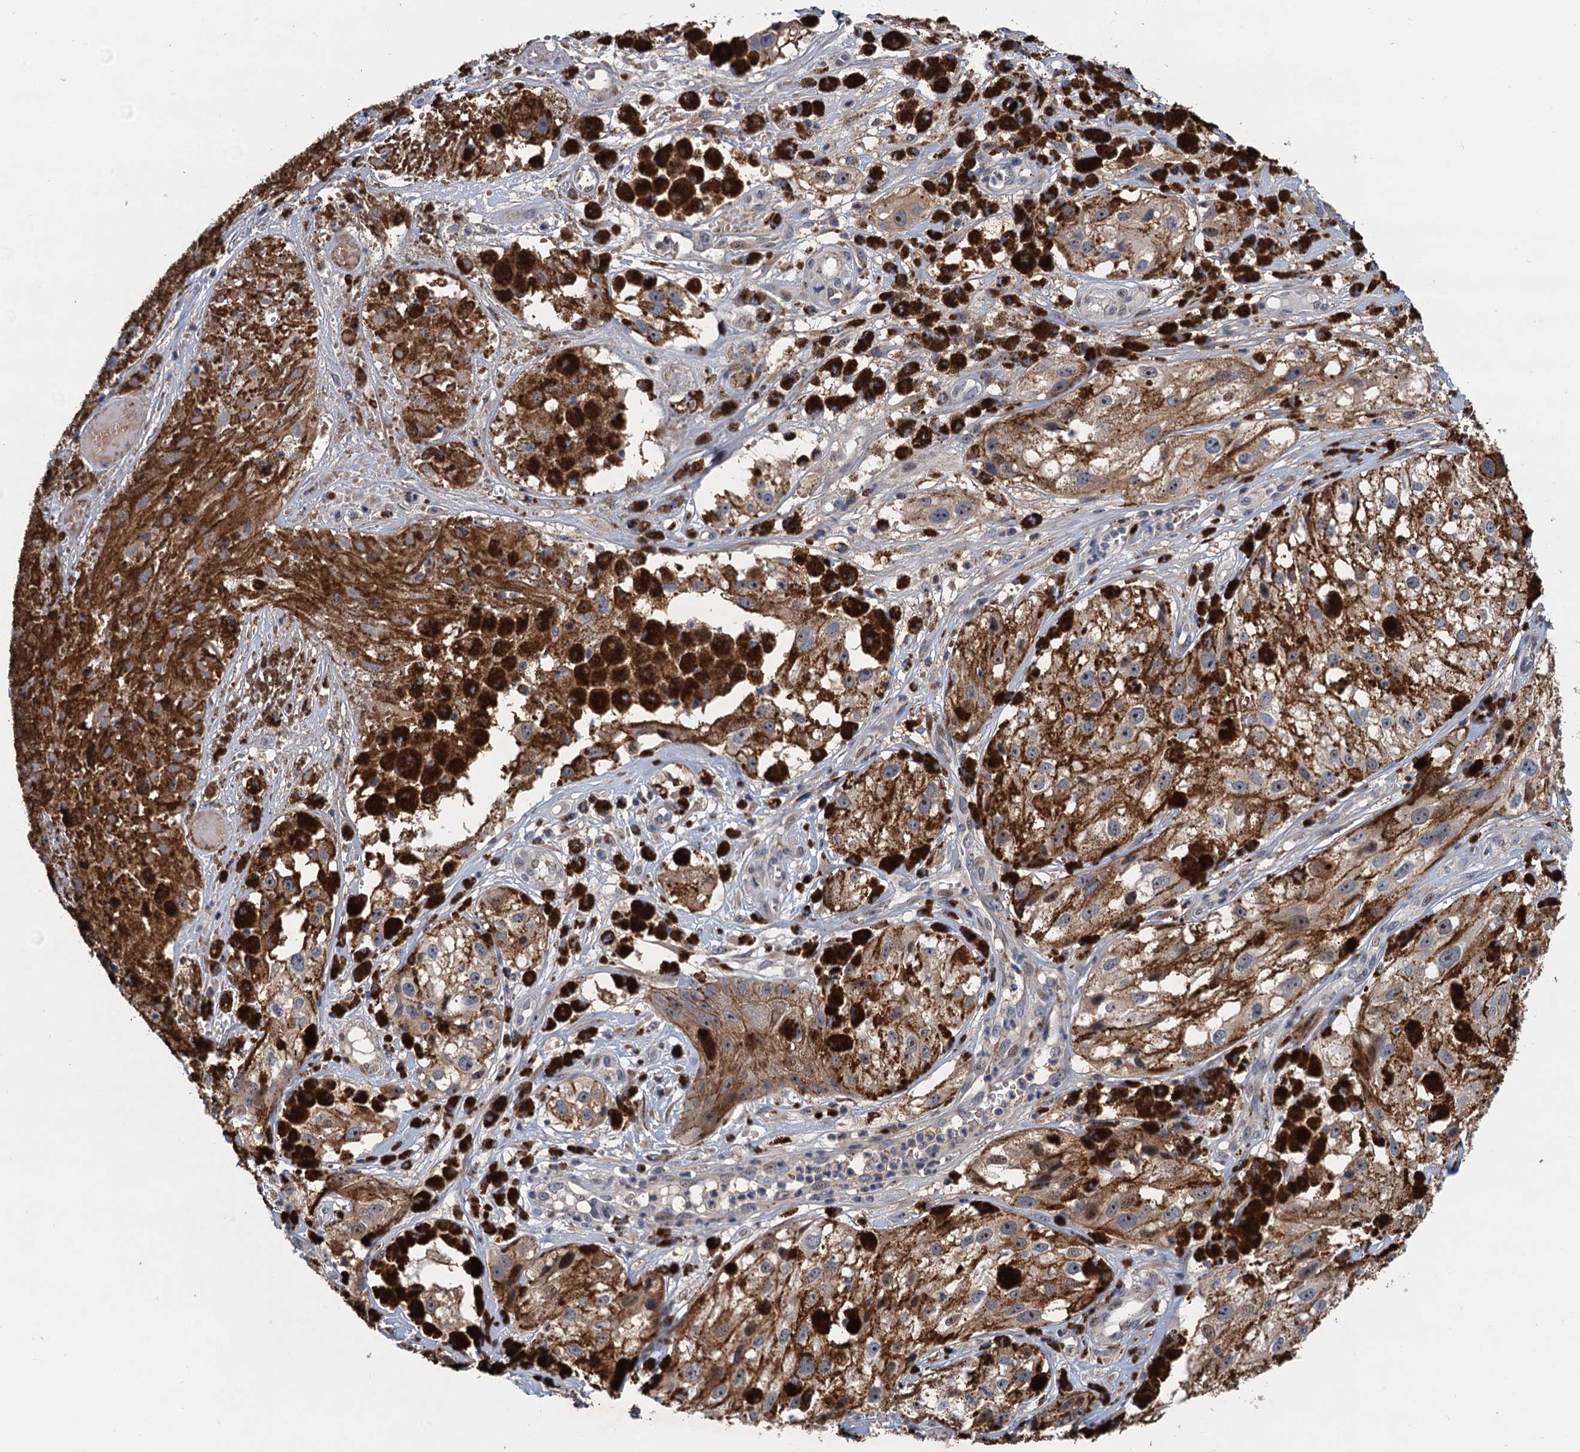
{"staining": {"intensity": "moderate", "quantity": ">75%", "location": "cytoplasmic/membranous"}, "tissue": "melanoma", "cell_type": "Tumor cells", "image_type": "cancer", "snomed": [{"axis": "morphology", "description": "Malignant melanoma, NOS"}, {"axis": "topography", "description": "Skin"}], "caption": "Melanoma tissue exhibits moderate cytoplasmic/membranous expression in about >75% of tumor cells", "gene": "TRAF7", "patient": {"sex": "male", "age": 88}}